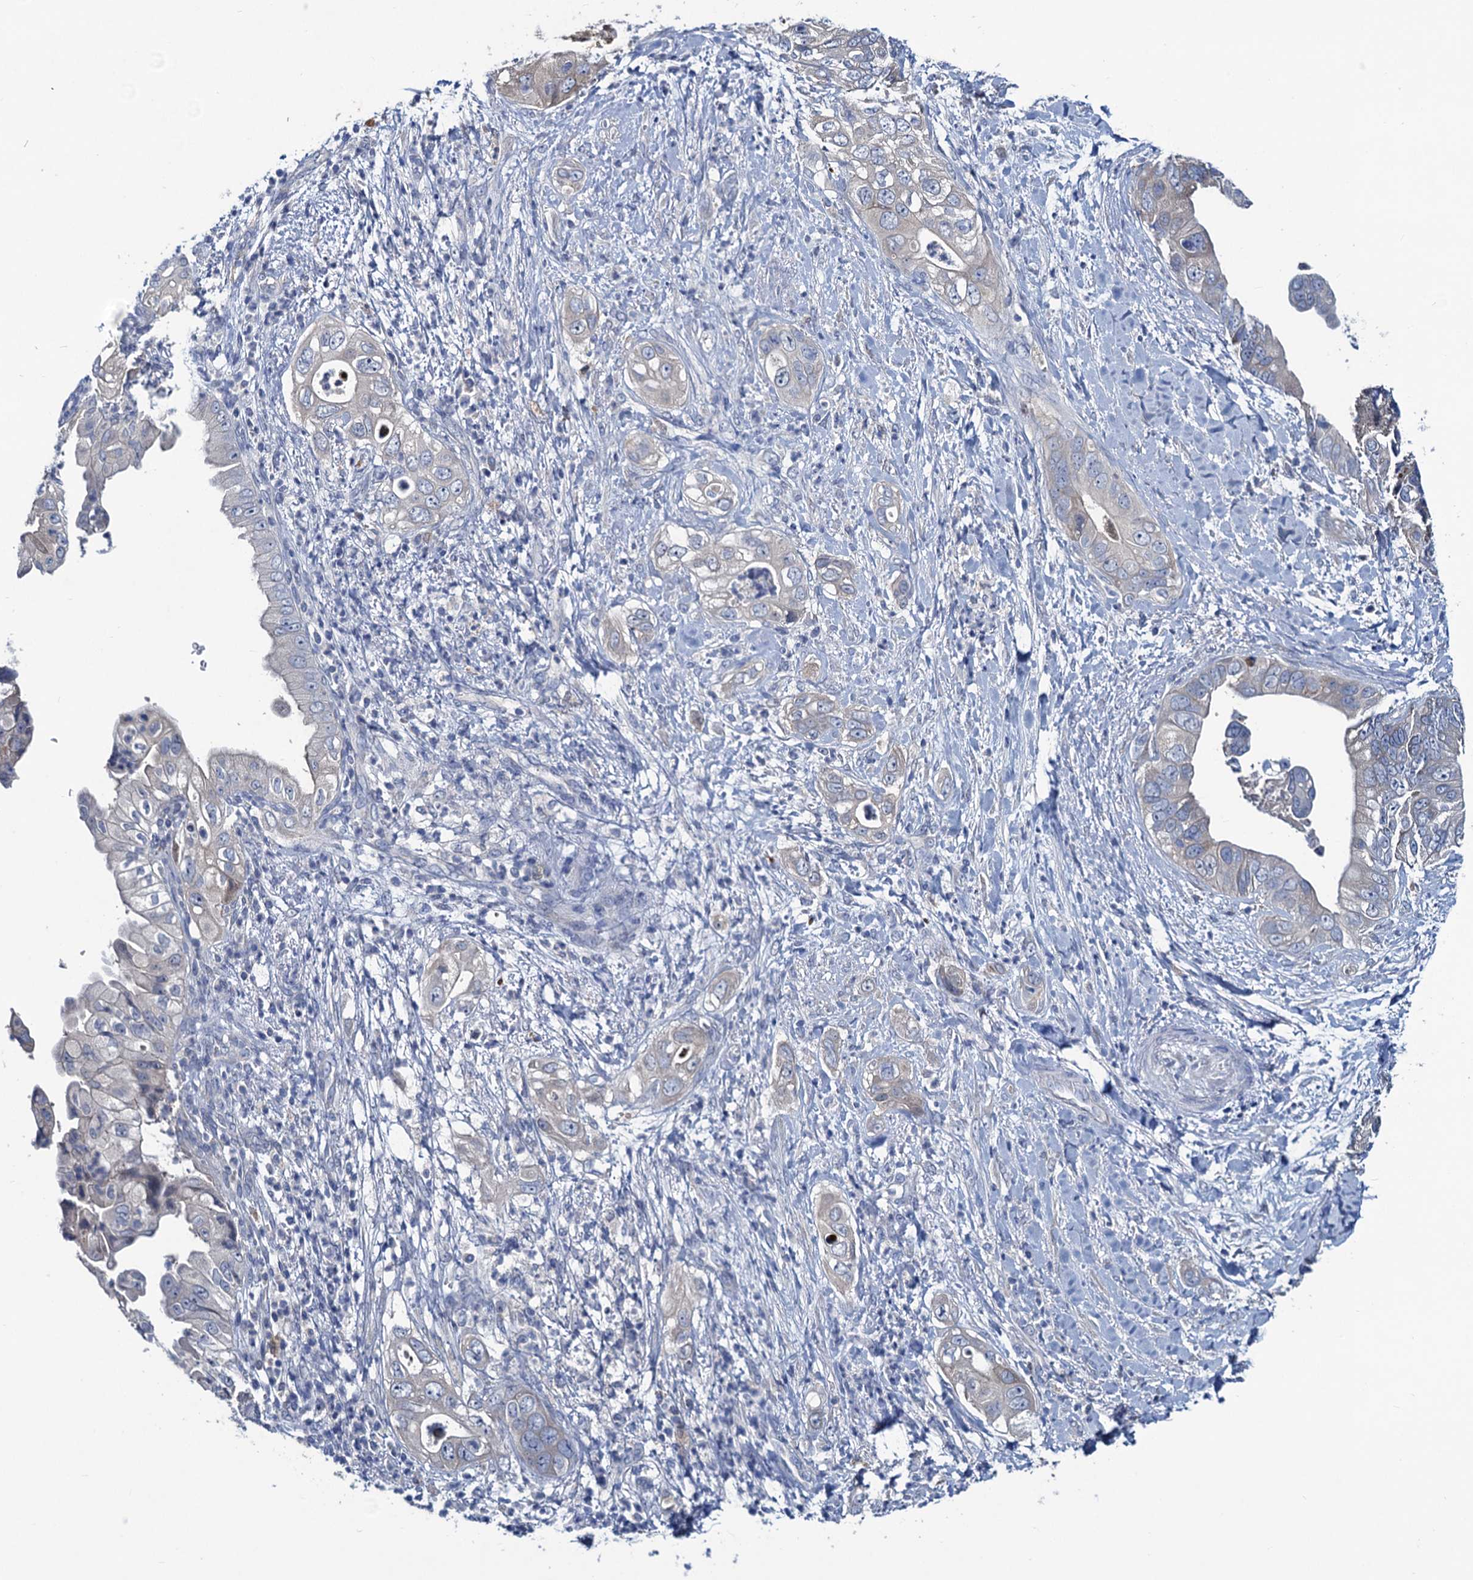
{"staining": {"intensity": "negative", "quantity": "none", "location": "none"}, "tissue": "pancreatic cancer", "cell_type": "Tumor cells", "image_type": "cancer", "snomed": [{"axis": "morphology", "description": "Adenocarcinoma, NOS"}, {"axis": "topography", "description": "Pancreas"}], "caption": "High magnification brightfield microscopy of pancreatic adenocarcinoma stained with DAB (brown) and counterstained with hematoxylin (blue): tumor cells show no significant positivity.", "gene": "RTKN2", "patient": {"sex": "female", "age": 78}}